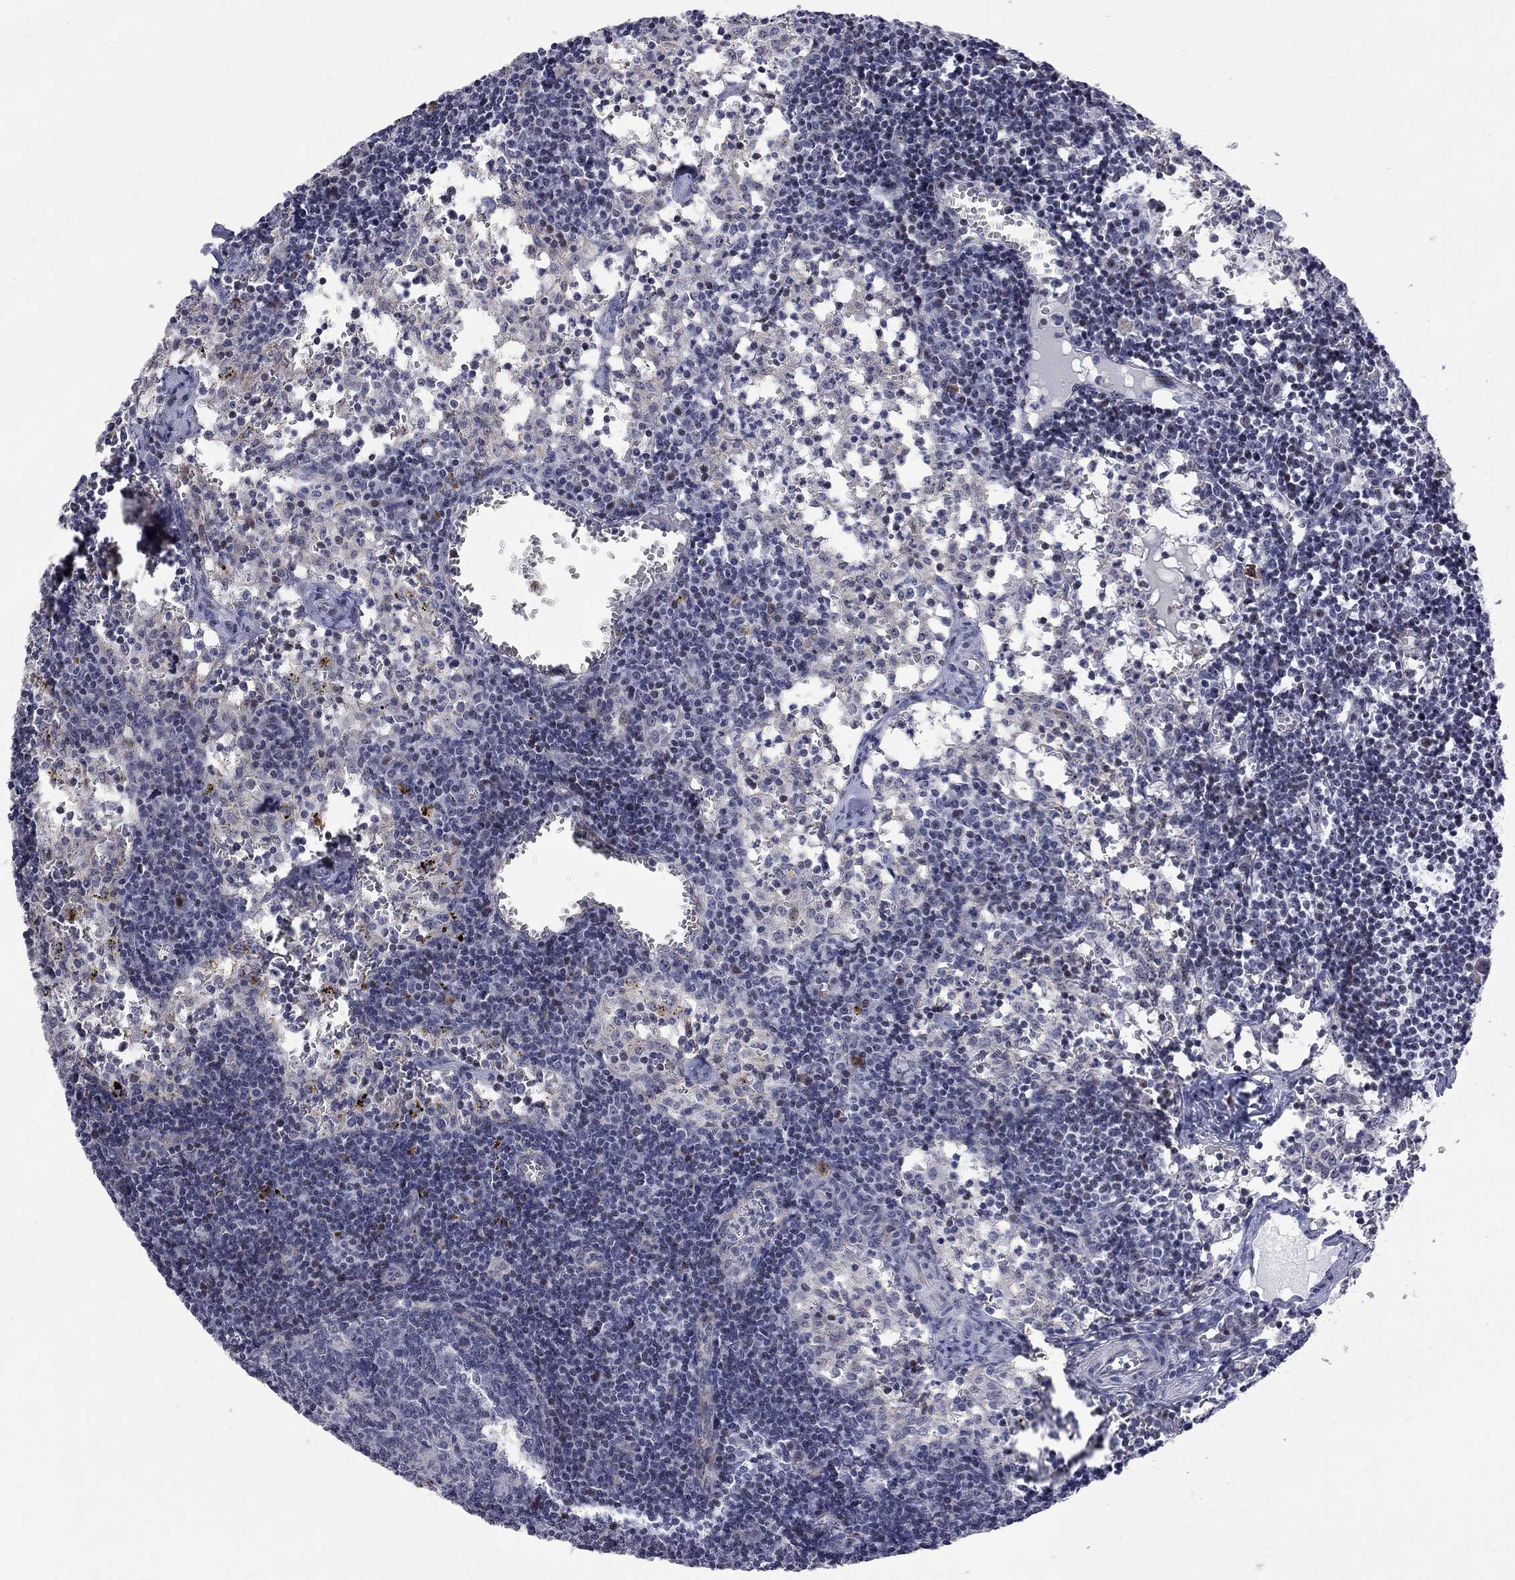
{"staining": {"intensity": "strong", "quantity": "<25%", "location": "nuclear"}, "tissue": "lymph node", "cell_type": "Germinal center cells", "image_type": "normal", "snomed": [{"axis": "morphology", "description": "Normal tissue, NOS"}, {"axis": "topography", "description": "Lymph node"}], "caption": "IHC of unremarkable lymph node demonstrates medium levels of strong nuclear expression in about <25% of germinal center cells.", "gene": "DHX33", "patient": {"sex": "female", "age": 52}}